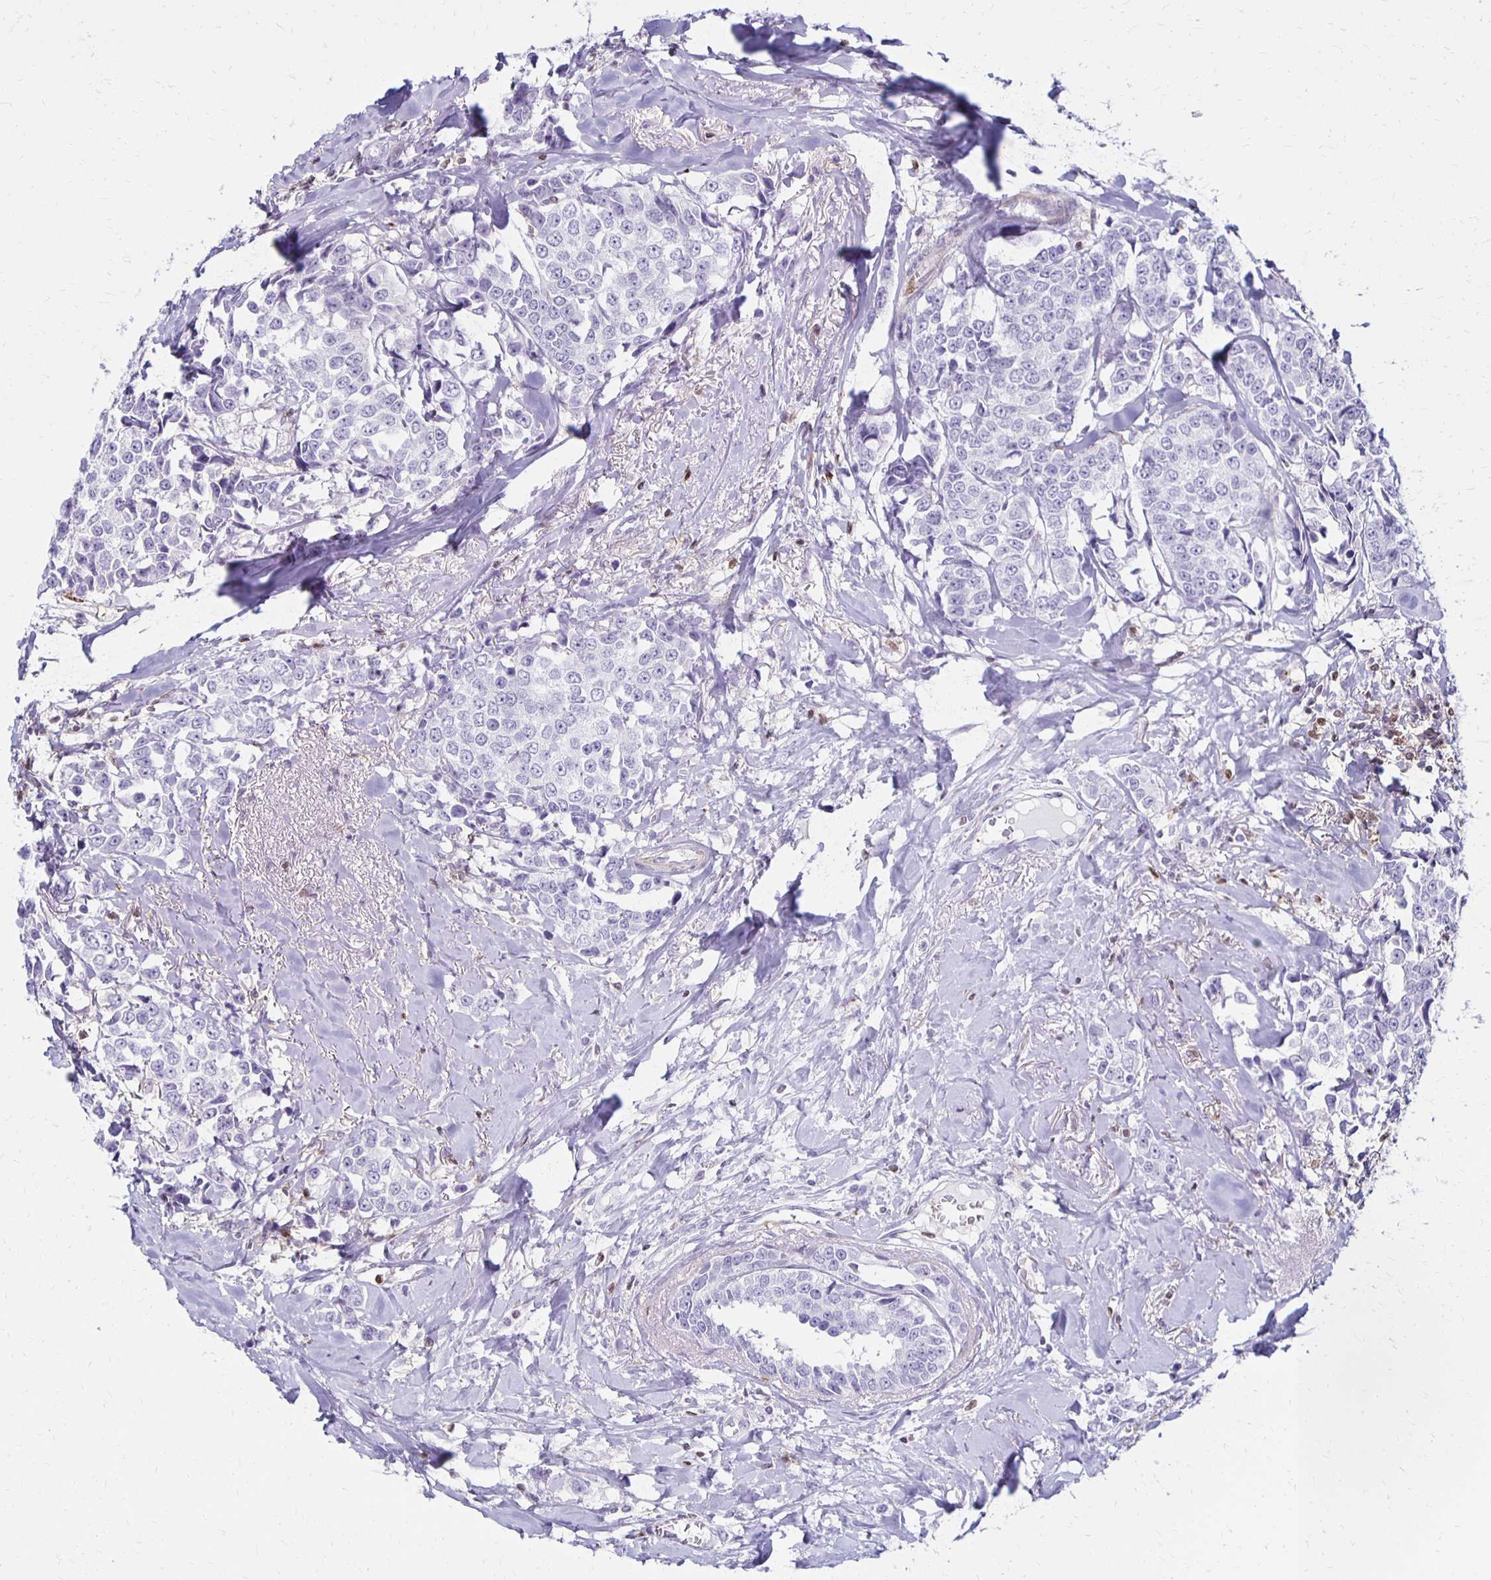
{"staining": {"intensity": "negative", "quantity": "none", "location": "none"}, "tissue": "breast cancer", "cell_type": "Tumor cells", "image_type": "cancer", "snomed": [{"axis": "morphology", "description": "Duct carcinoma"}, {"axis": "topography", "description": "Breast"}], "caption": "High magnification brightfield microscopy of breast invasive ductal carcinoma stained with DAB (brown) and counterstained with hematoxylin (blue): tumor cells show no significant expression.", "gene": "CCL21", "patient": {"sex": "female", "age": 80}}